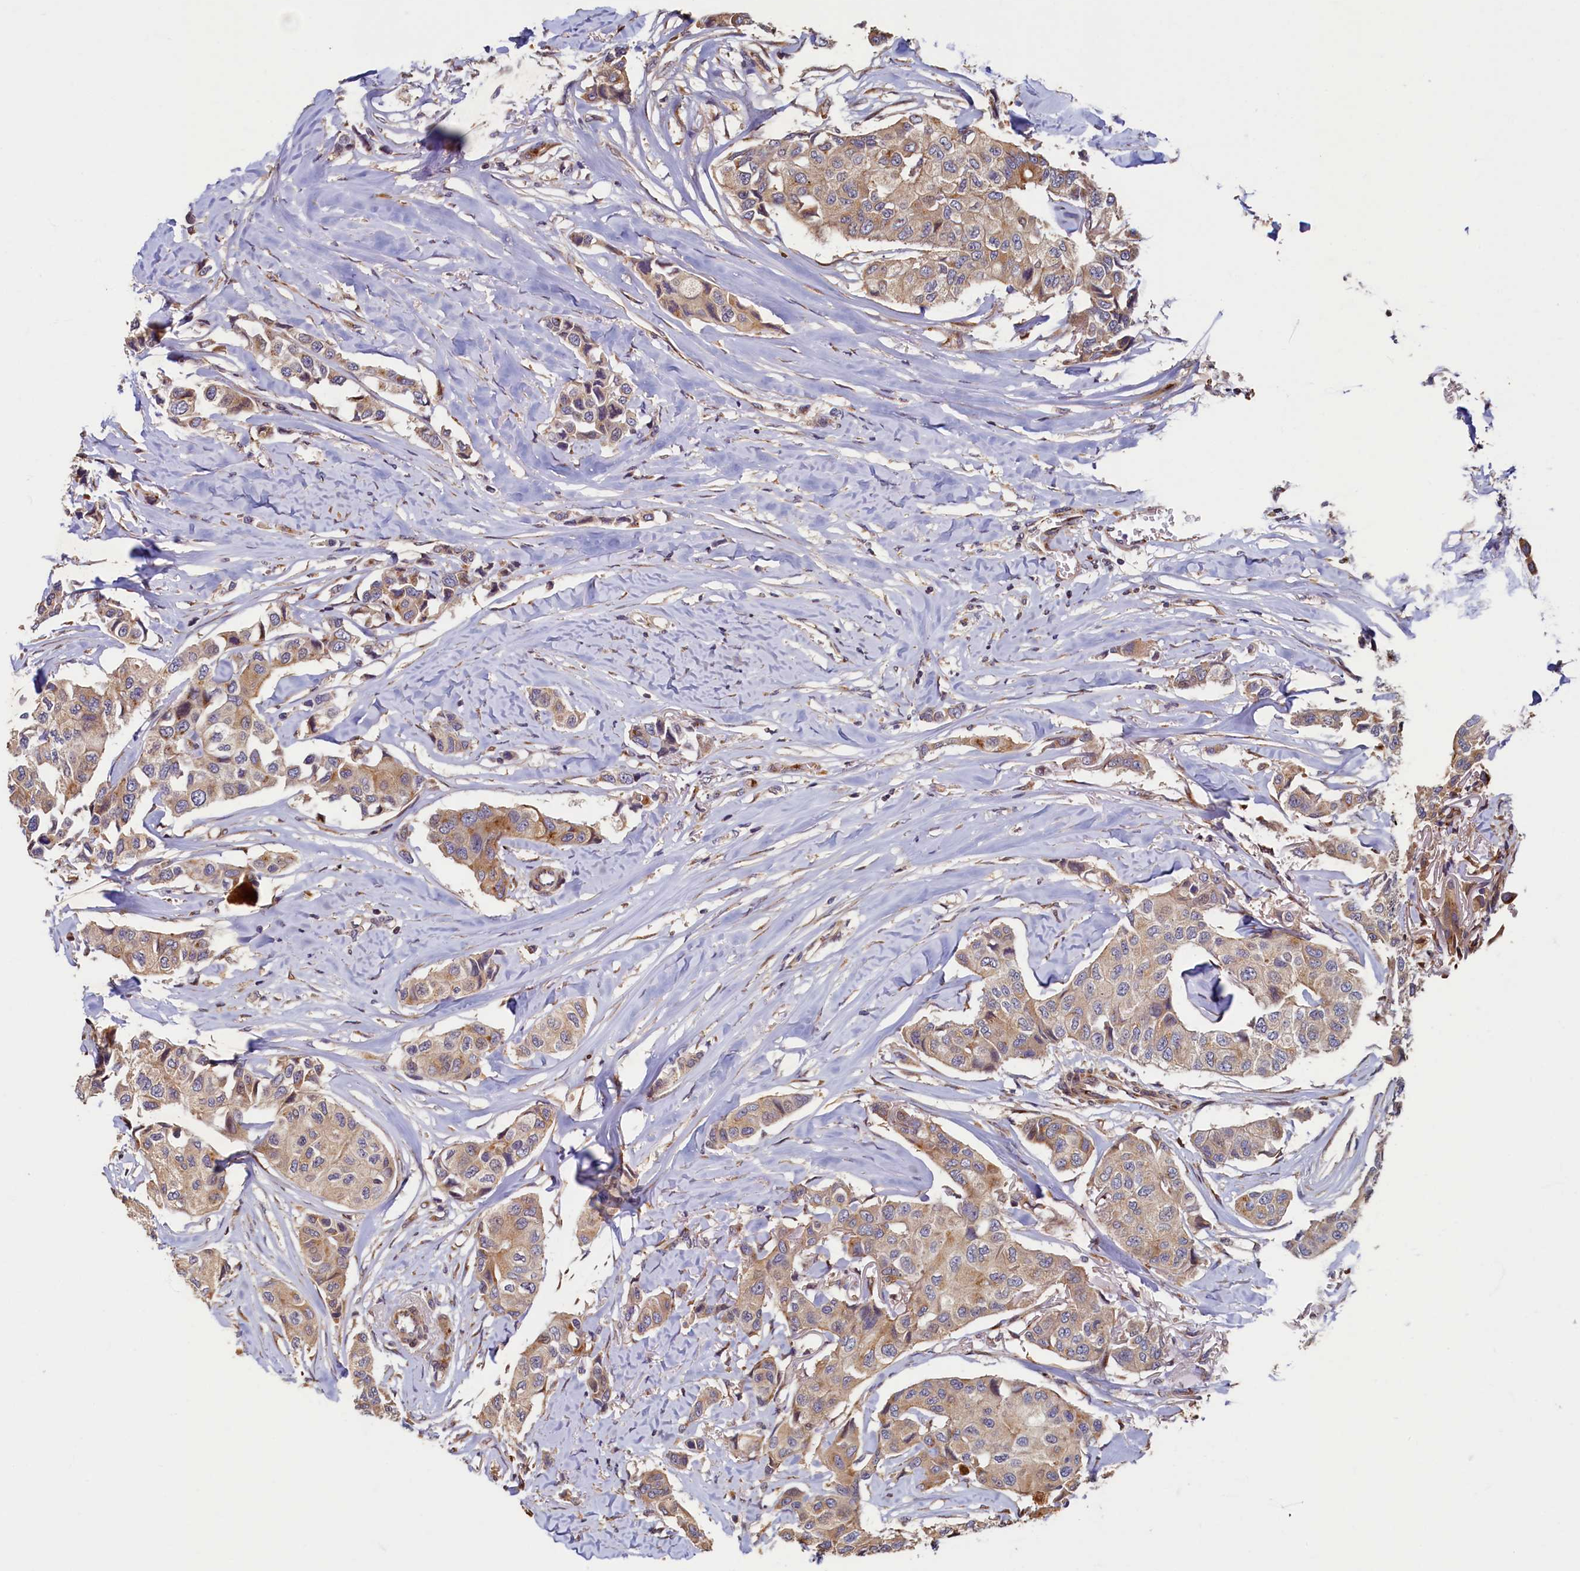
{"staining": {"intensity": "weak", "quantity": ">75%", "location": "cytoplasmic/membranous"}, "tissue": "breast cancer", "cell_type": "Tumor cells", "image_type": "cancer", "snomed": [{"axis": "morphology", "description": "Duct carcinoma"}, {"axis": "topography", "description": "Breast"}], "caption": "A brown stain highlights weak cytoplasmic/membranous expression of a protein in breast cancer tumor cells.", "gene": "TMEM181", "patient": {"sex": "female", "age": 80}}